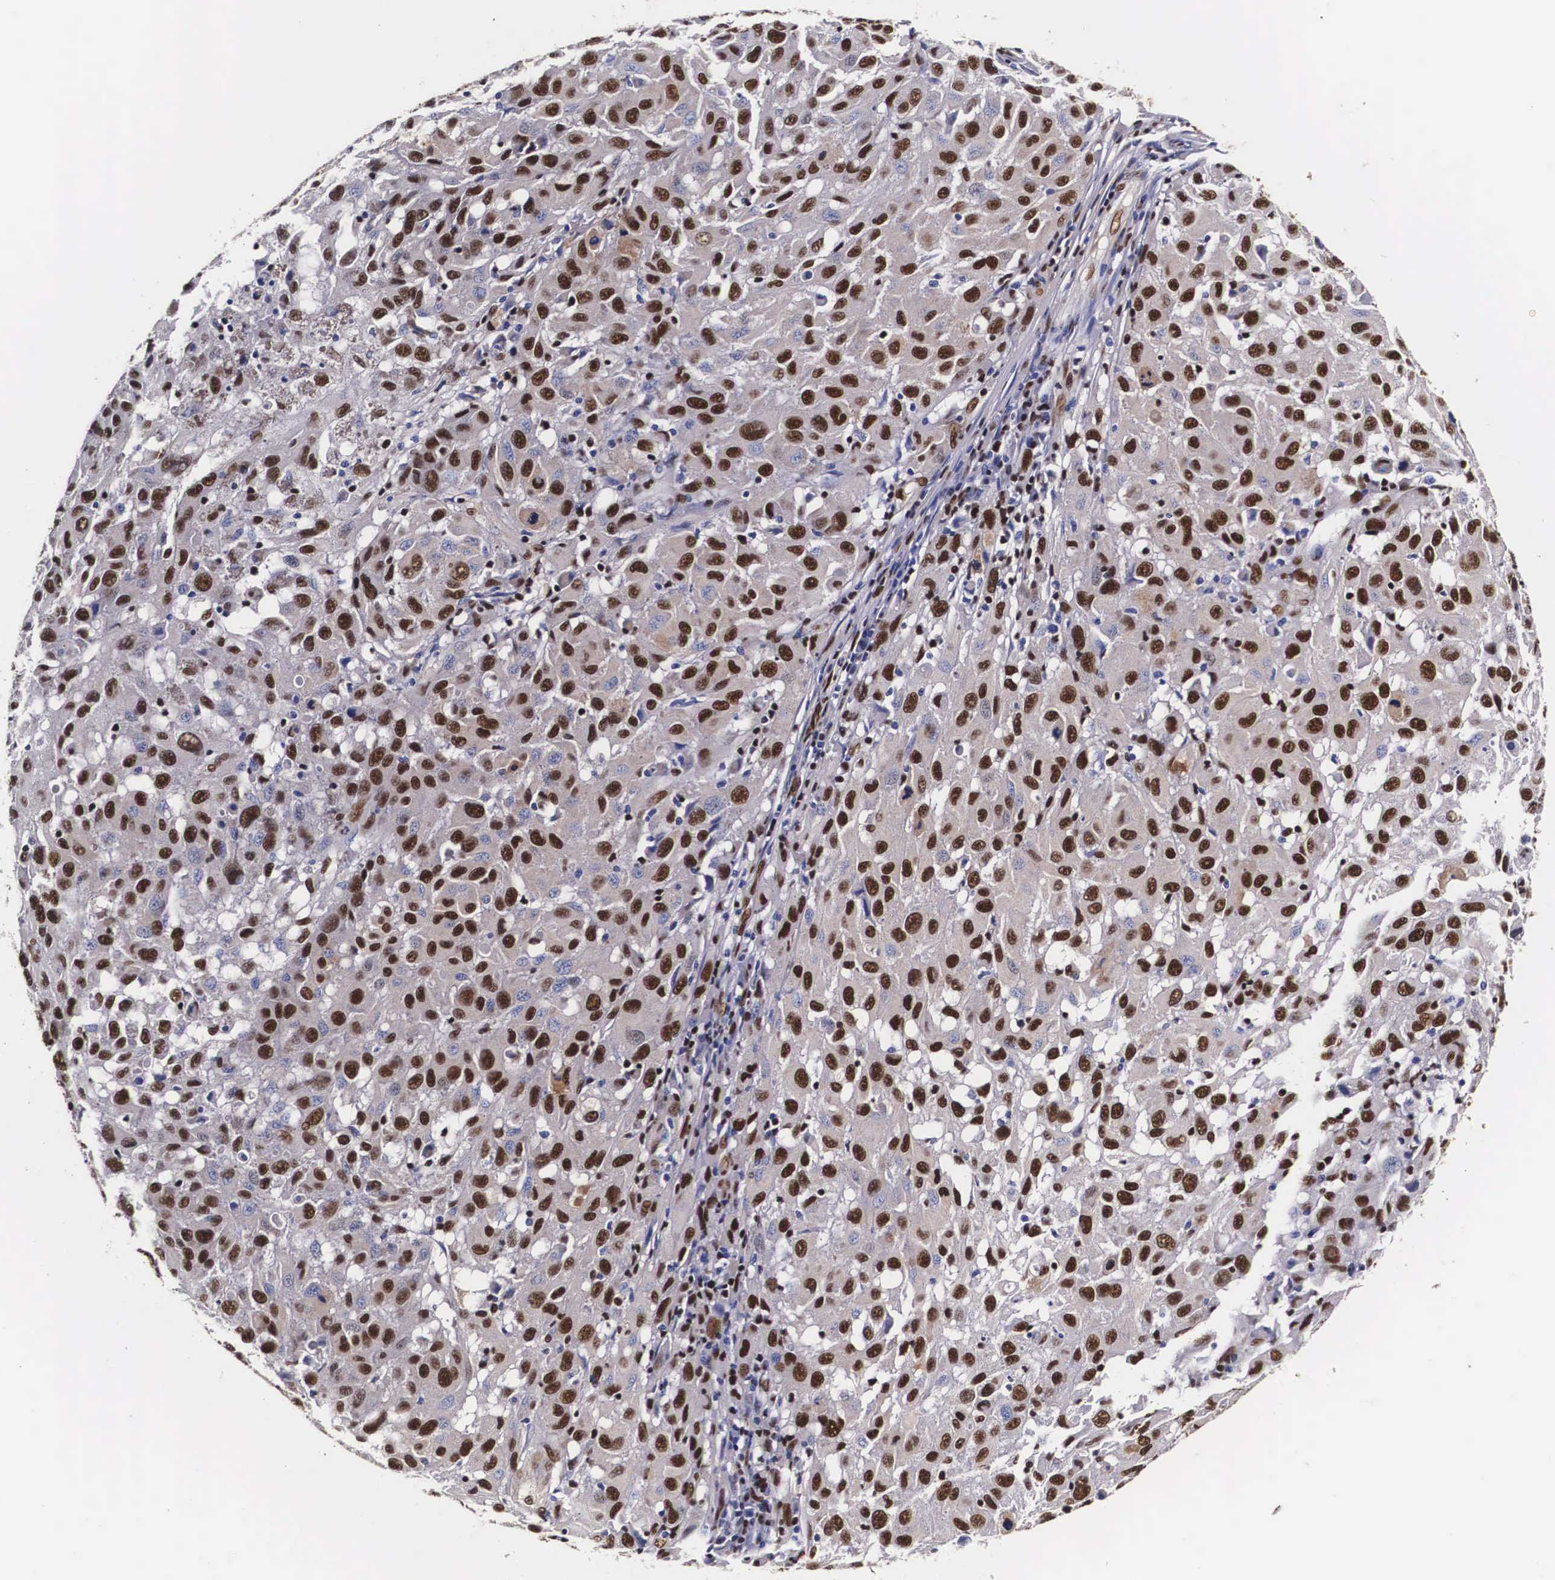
{"staining": {"intensity": "strong", "quantity": ">75%", "location": "cytoplasmic/membranous,nuclear"}, "tissue": "melanoma", "cell_type": "Tumor cells", "image_type": "cancer", "snomed": [{"axis": "morphology", "description": "Malignant melanoma, NOS"}, {"axis": "topography", "description": "Skin"}], "caption": "Human malignant melanoma stained with a protein marker exhibits strong staining in tumor cells.", "gene": "PABPN1", "patient": {"sex": "female", "age": 77}}